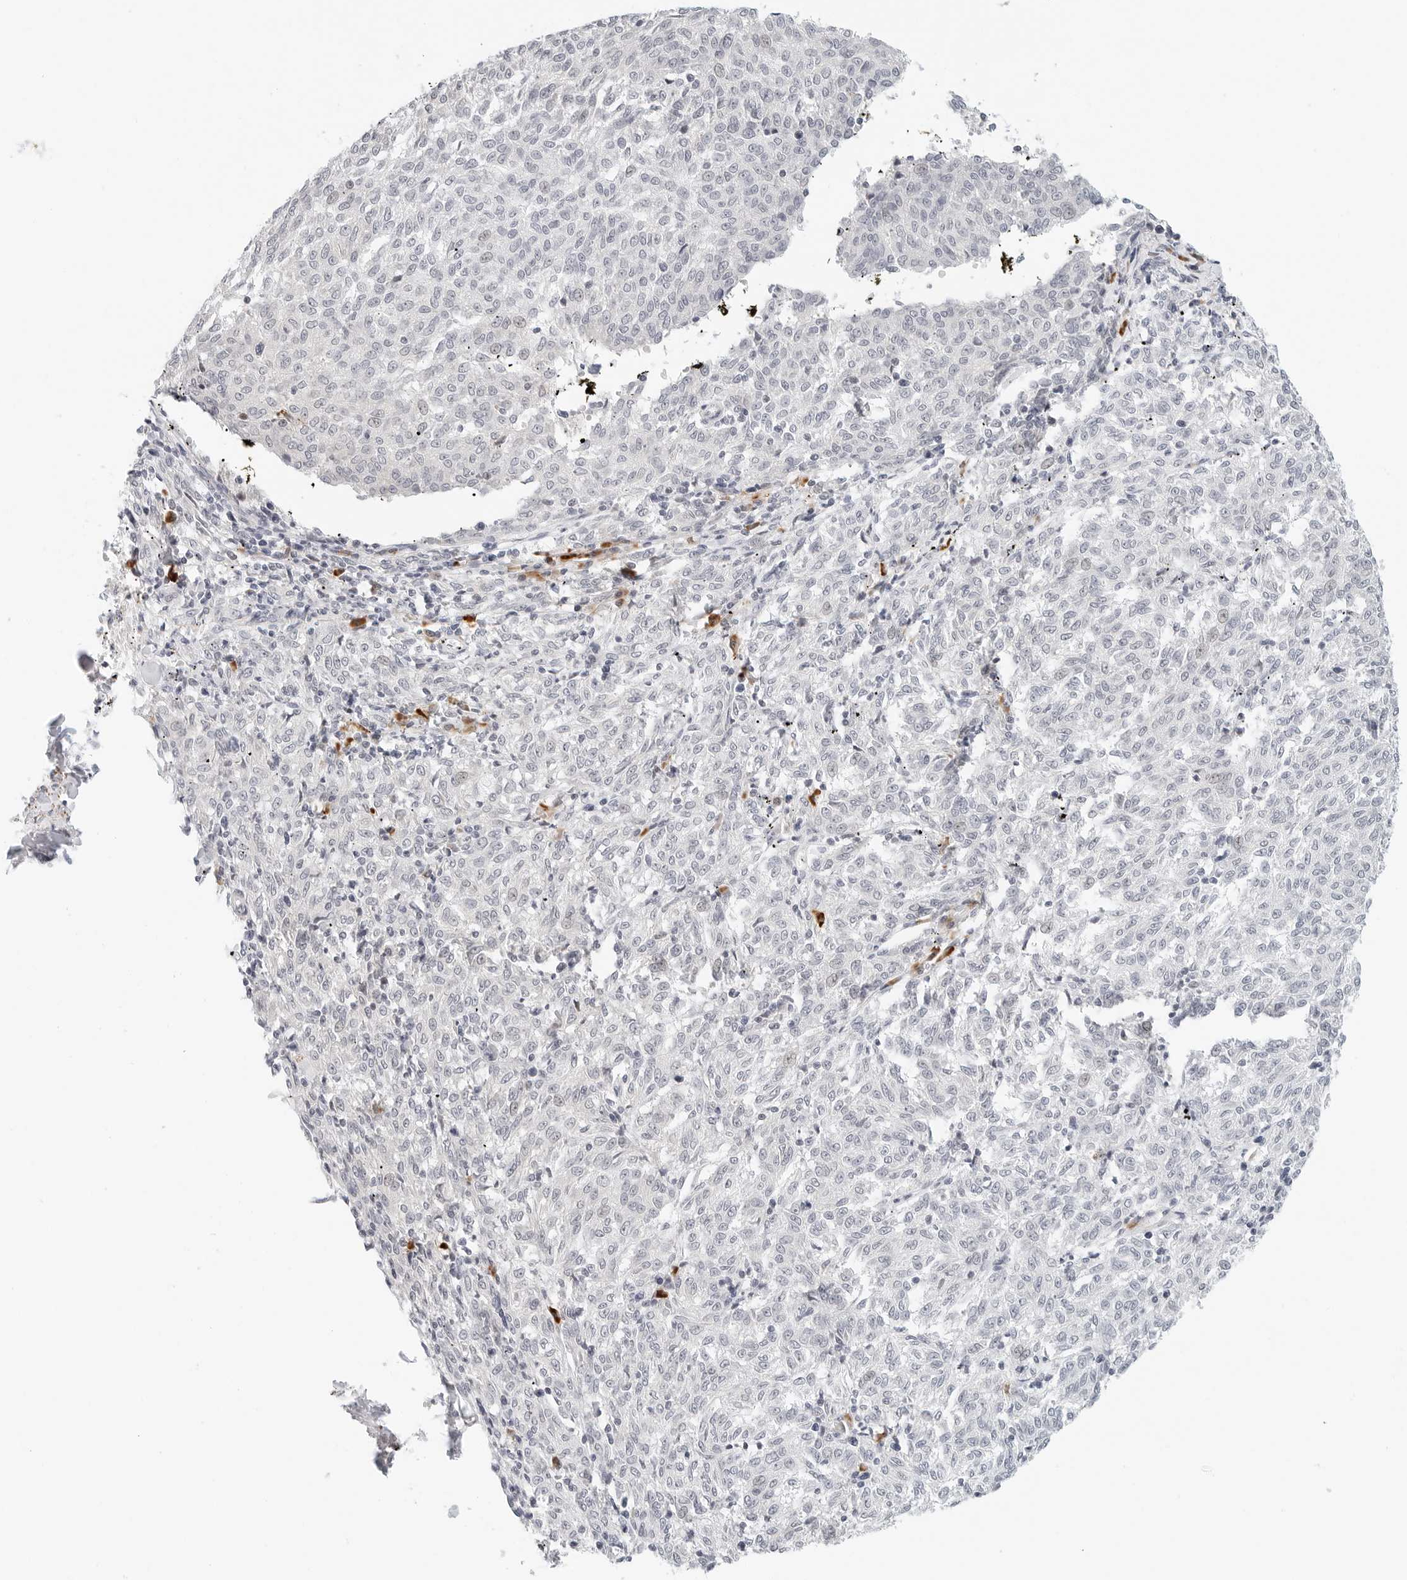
{"staining": {"intensity": "negative", "quantity": "none", "location": "none"}, "tissue": "melanoma", "cell_type": "Tumor cells", "image_type": "cancer", "snomed": [{"axis": "morphology", "description": "Malignant melanoma, NOS"}, {"axis": "topography", "description": "Skin"}], "caption": "There is no significant expression in tumor cells of malignant melanoma. (DAB immunohistochemistry (IHC) visualized using brightfield microscopy, high magnification).", "gene": "PARP10", "patient": {"sex": "female", "age": 72}}